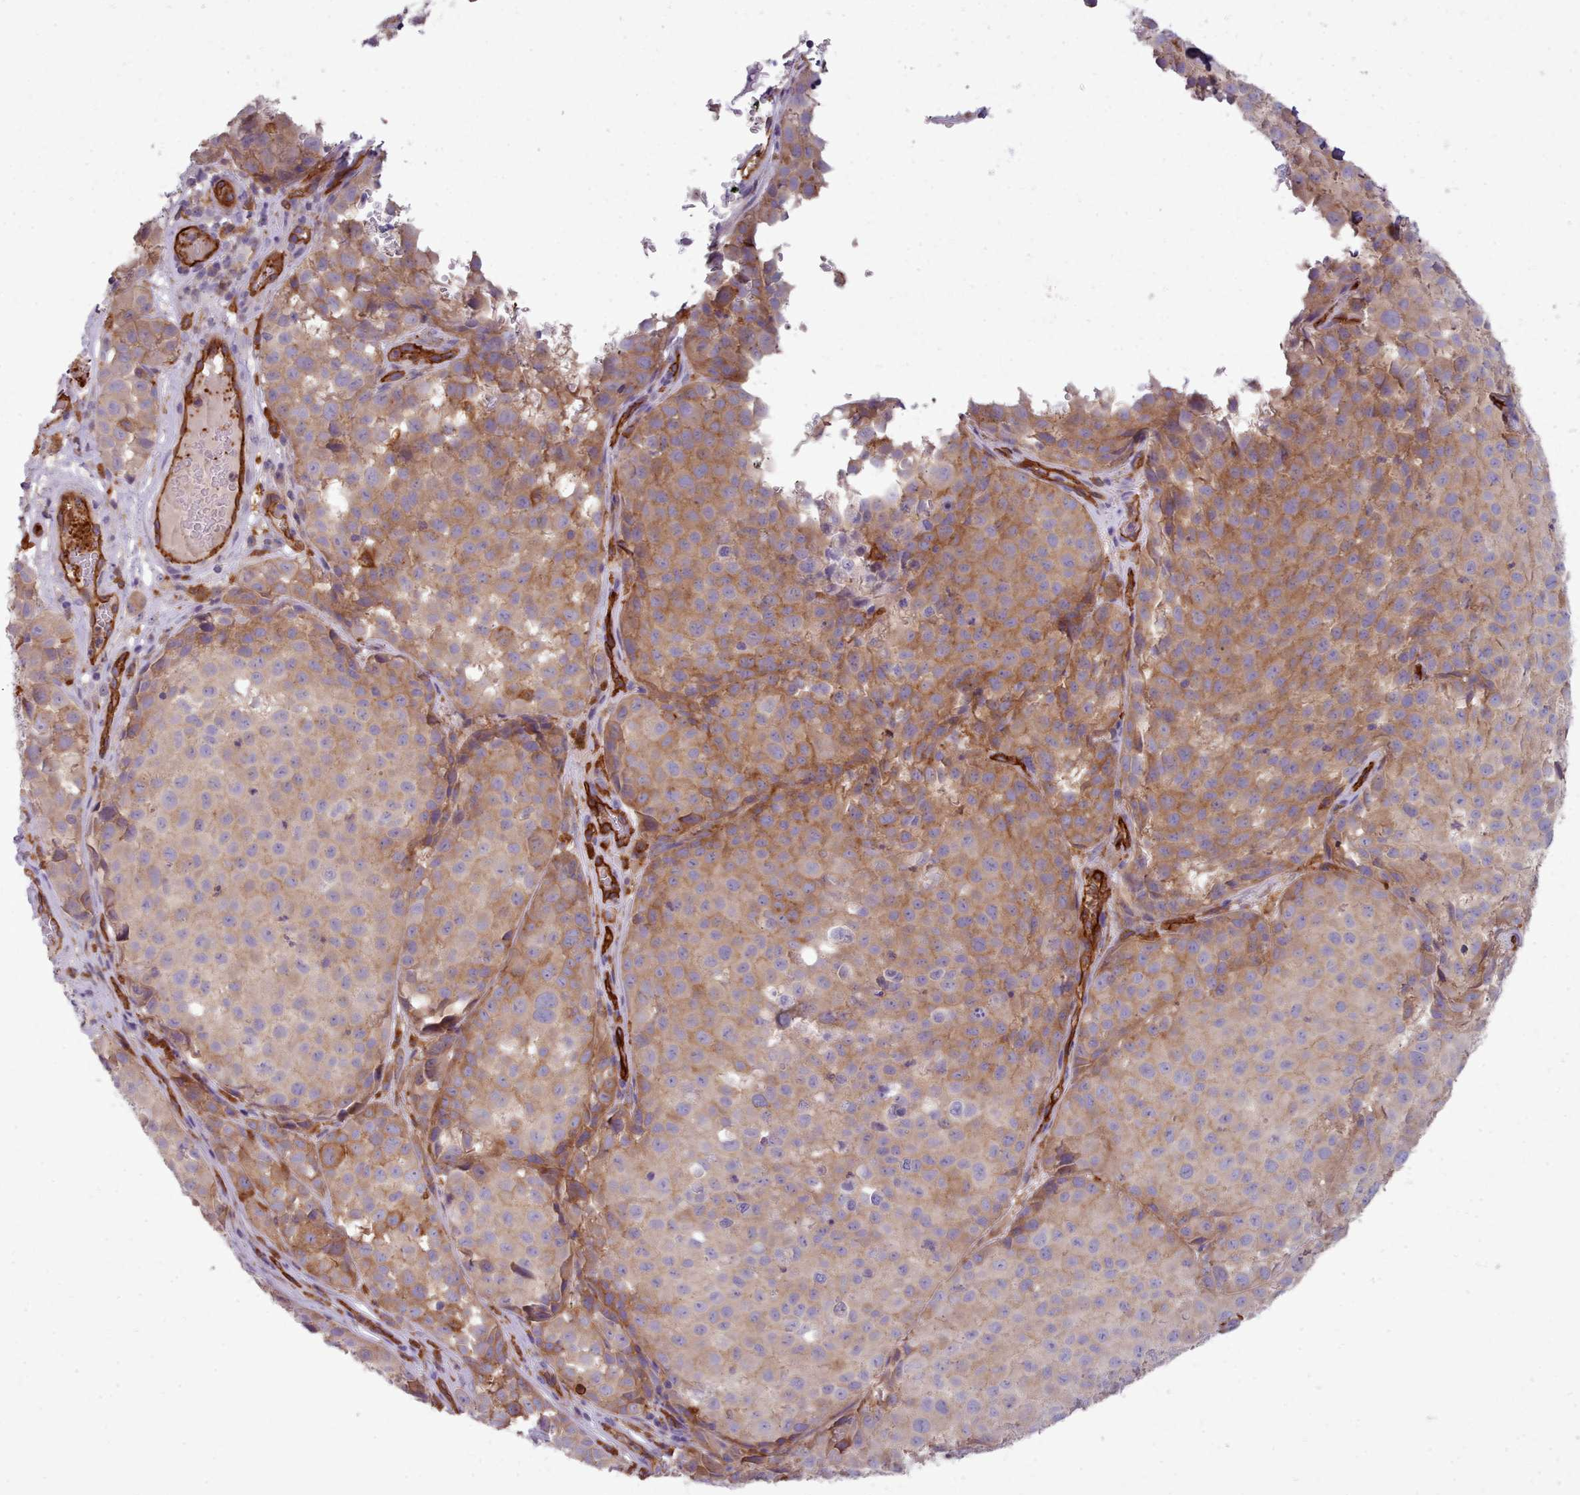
{"staining": {"intensity": "moderate", "quantity": "25%-75%", "location": "cytoplasmic/membranous"}, "tissue": "melanoma", "cell_type": "Tumor cells", "image_type": "cancer", "snomed": [{"axis": "morphology", "description": "Malignant melanoma, NOS"}, {"axis": "topography", "description": "Skin"}], "caption": "The immunohistochemical stain labels moderate cytoplasmic/membranous expression in tumor cells of melanoma tissue.", "gene": "CD300LF", "patient": {"sex": "male", "age": 64}}